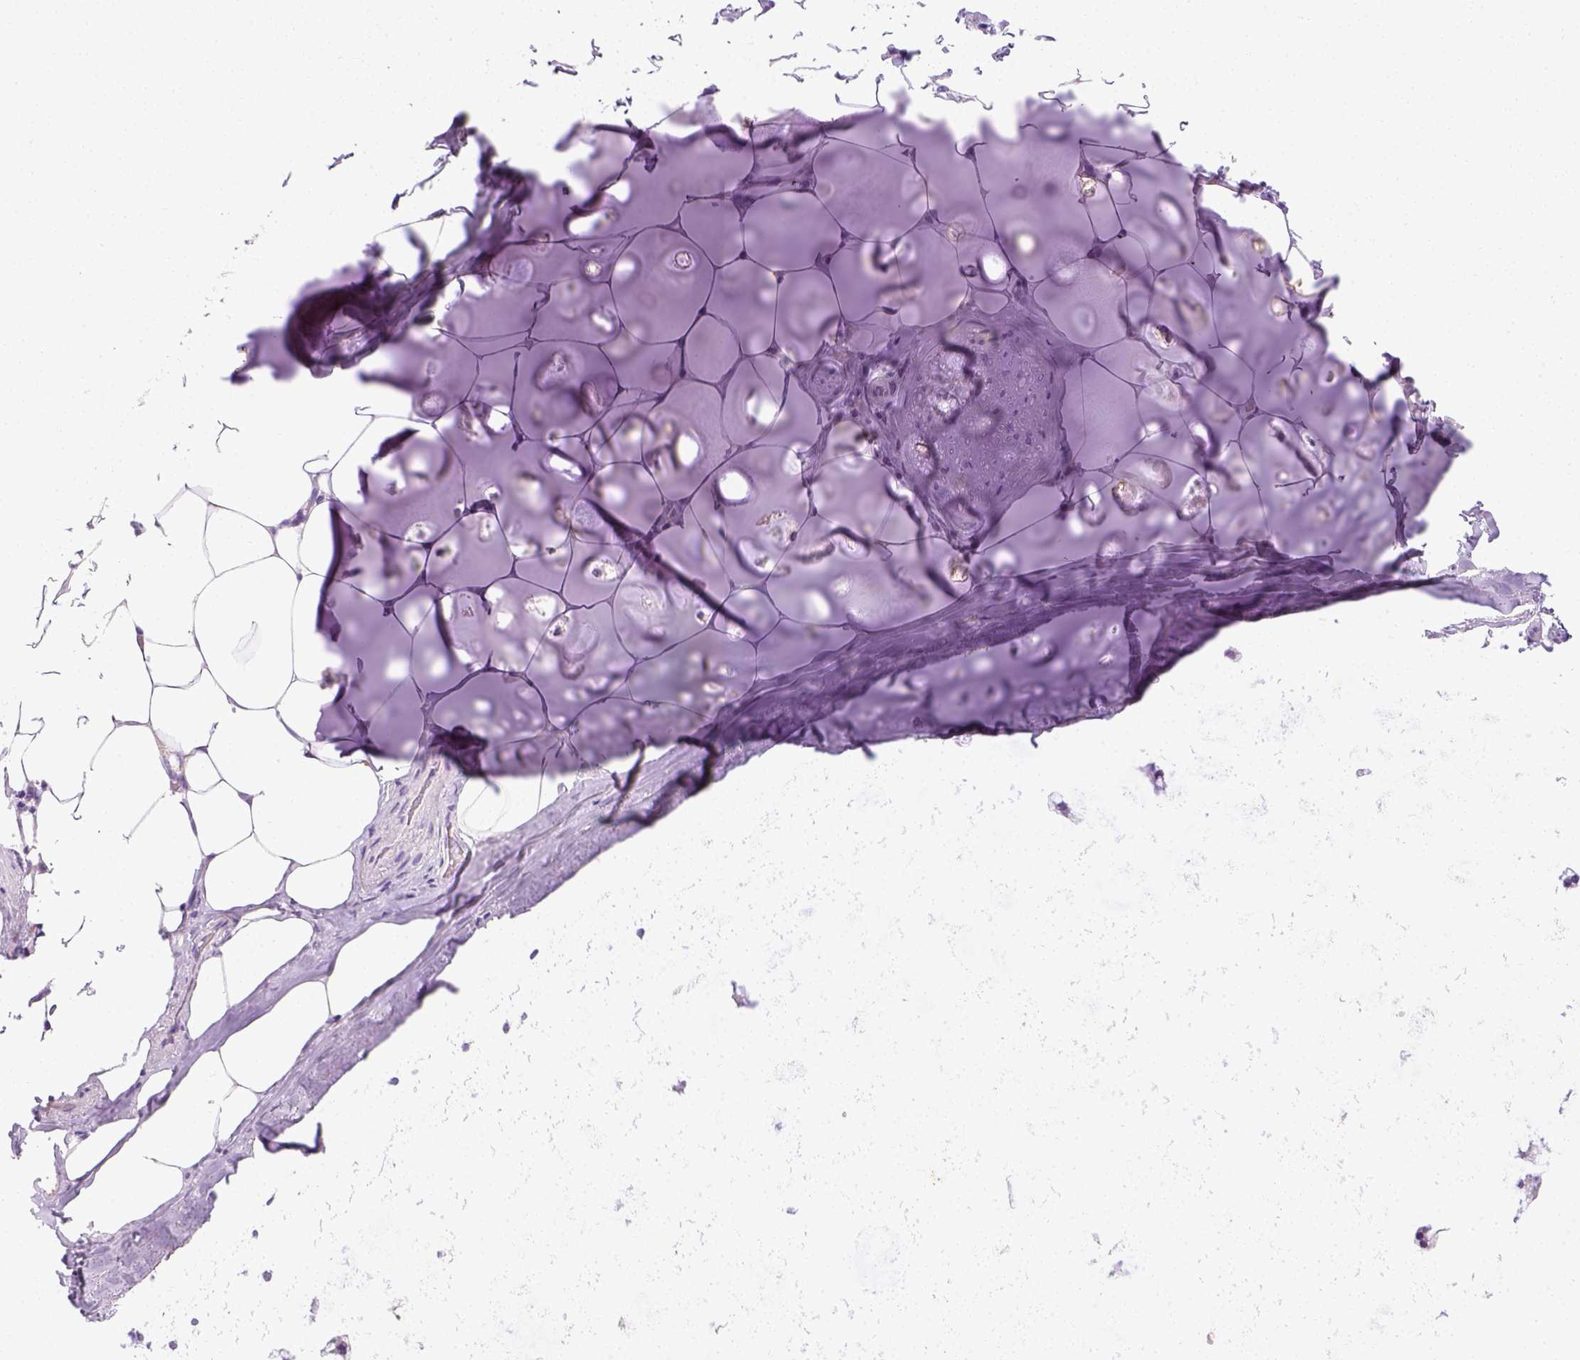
{"staining": {"intensity": "negative", "quantity": "none", "location": "none"}, "tissue": "adipose tissue", "cell_type": "Adipocytes", "image_type": "normal", "snomed": [{"axis": "morphology", "description": "Normal tissue, NOS"}, {"axis": "topography", "description": "Bronchus"}, {"axis": "topography", "description": "Lung"}], "caption": "An image of adipose tissue stained for a protein shows no brown staining in adipocytes. (Stains: DAB IHC with hematoxylin counter stain, Microscopy: brightfield microscopy at high magnification).", "gene": "LGSN", "patient": {"sex": "female", "age": 57}}